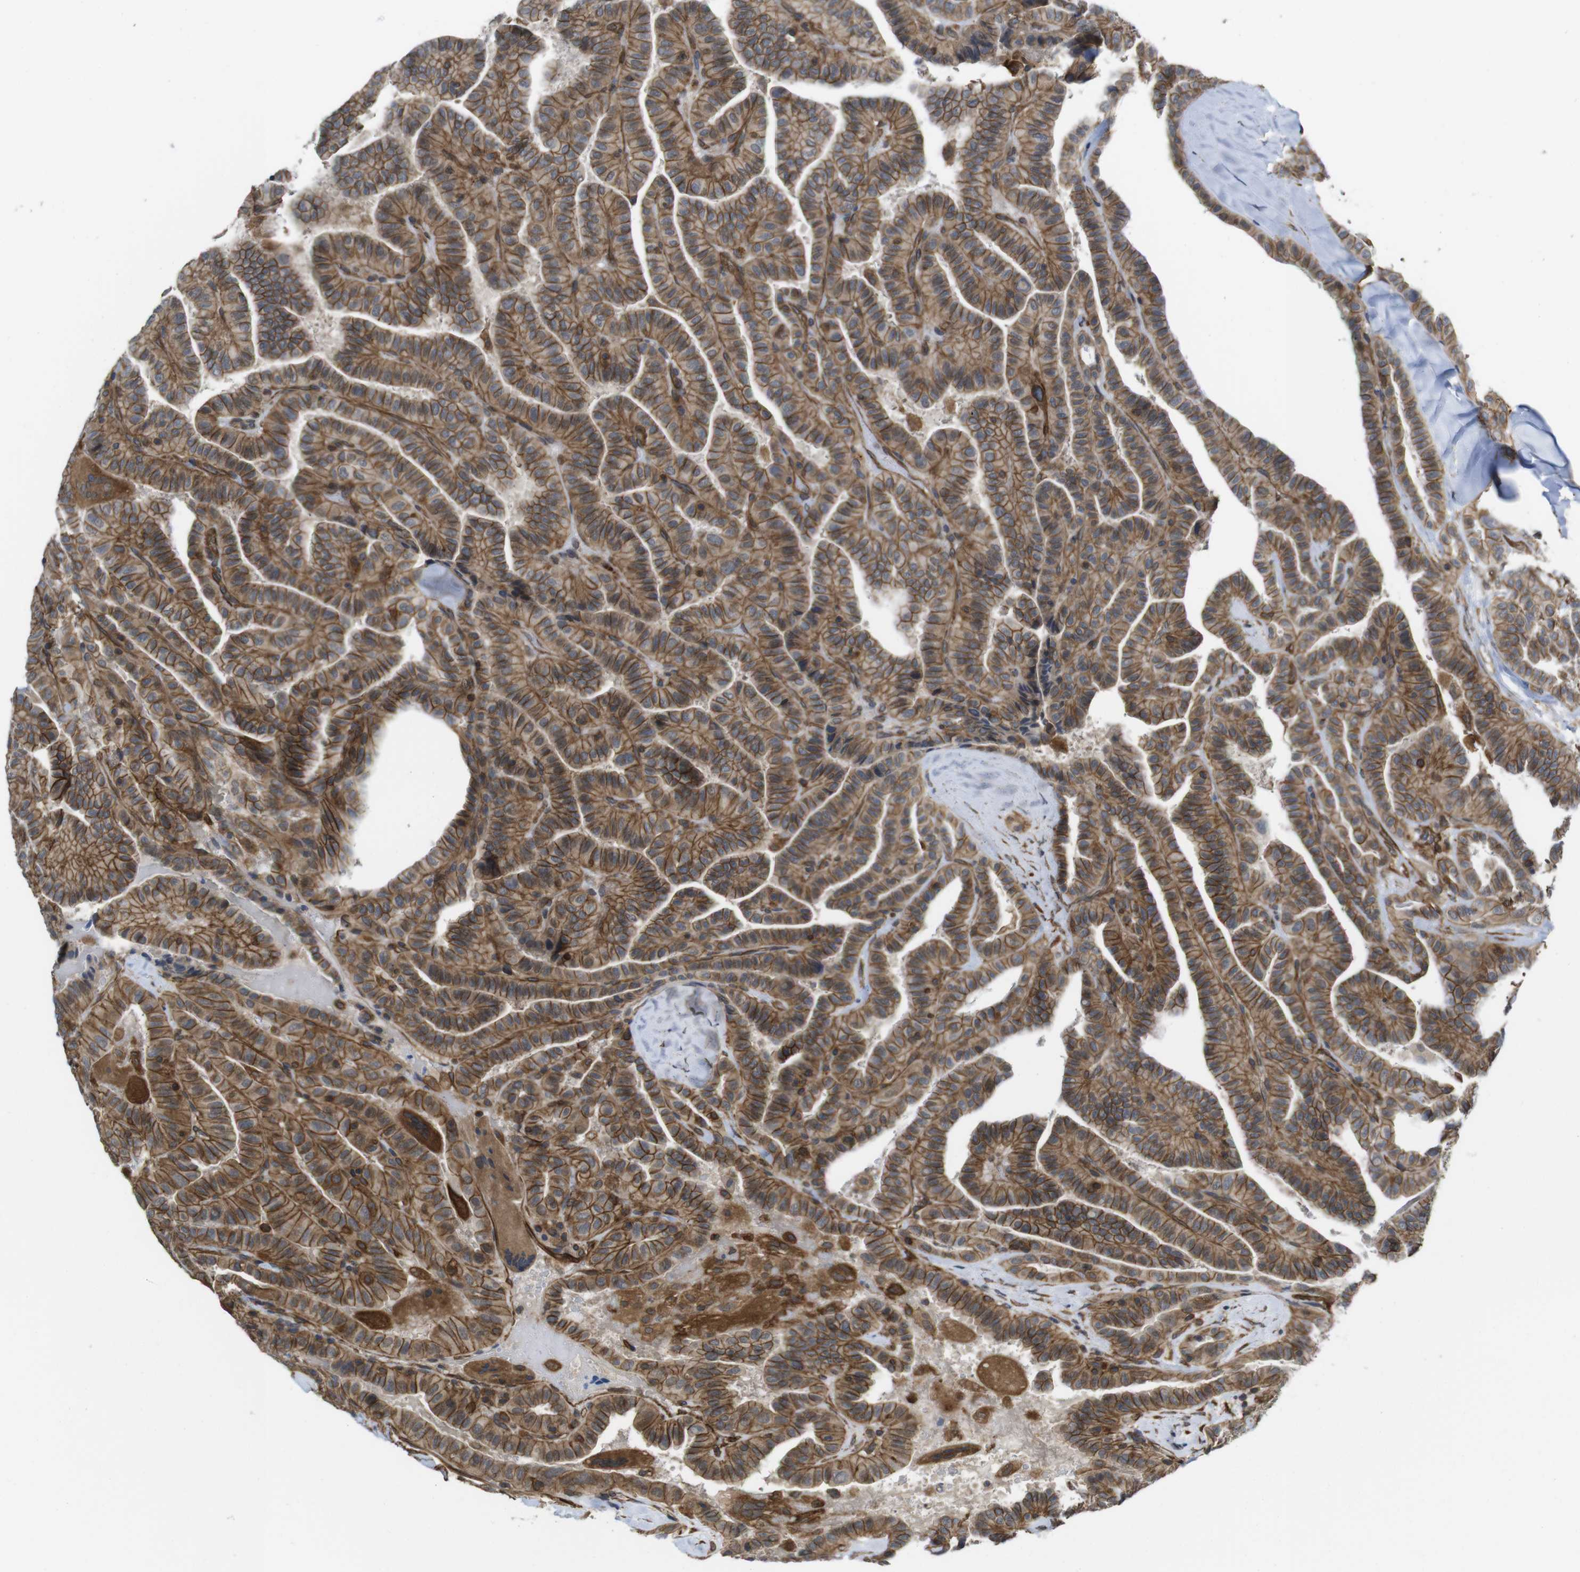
{"staining": {"intensity": "moderate", "quantity": ">75%", "location": "cytoplasmic/membranous"}, "tissue": "thyroid cancer", "cell_type": "Tumor cells", "image_type": "cancer", "snomed": [{"axis": "morphology", "description": "Papillary adenocarcinoma, NOS"}, {"axis": "topography", "description": "Thyroid gland"}], "caption": "Immunohistochemistry staining of thyroid cancer, which exhibits medium levels of moderate cytoplasmic/membranous positivity in approximately >75% of tumor cells indicating moderate cytoplasmic/membranous protein positivity. The staining was performed using DAB (brown) for protein detection and nuclei were counterstained in hematoxylin (blue).", "gene": "ZDHHC5", "patient": {"sex": "male", "age": 77}}